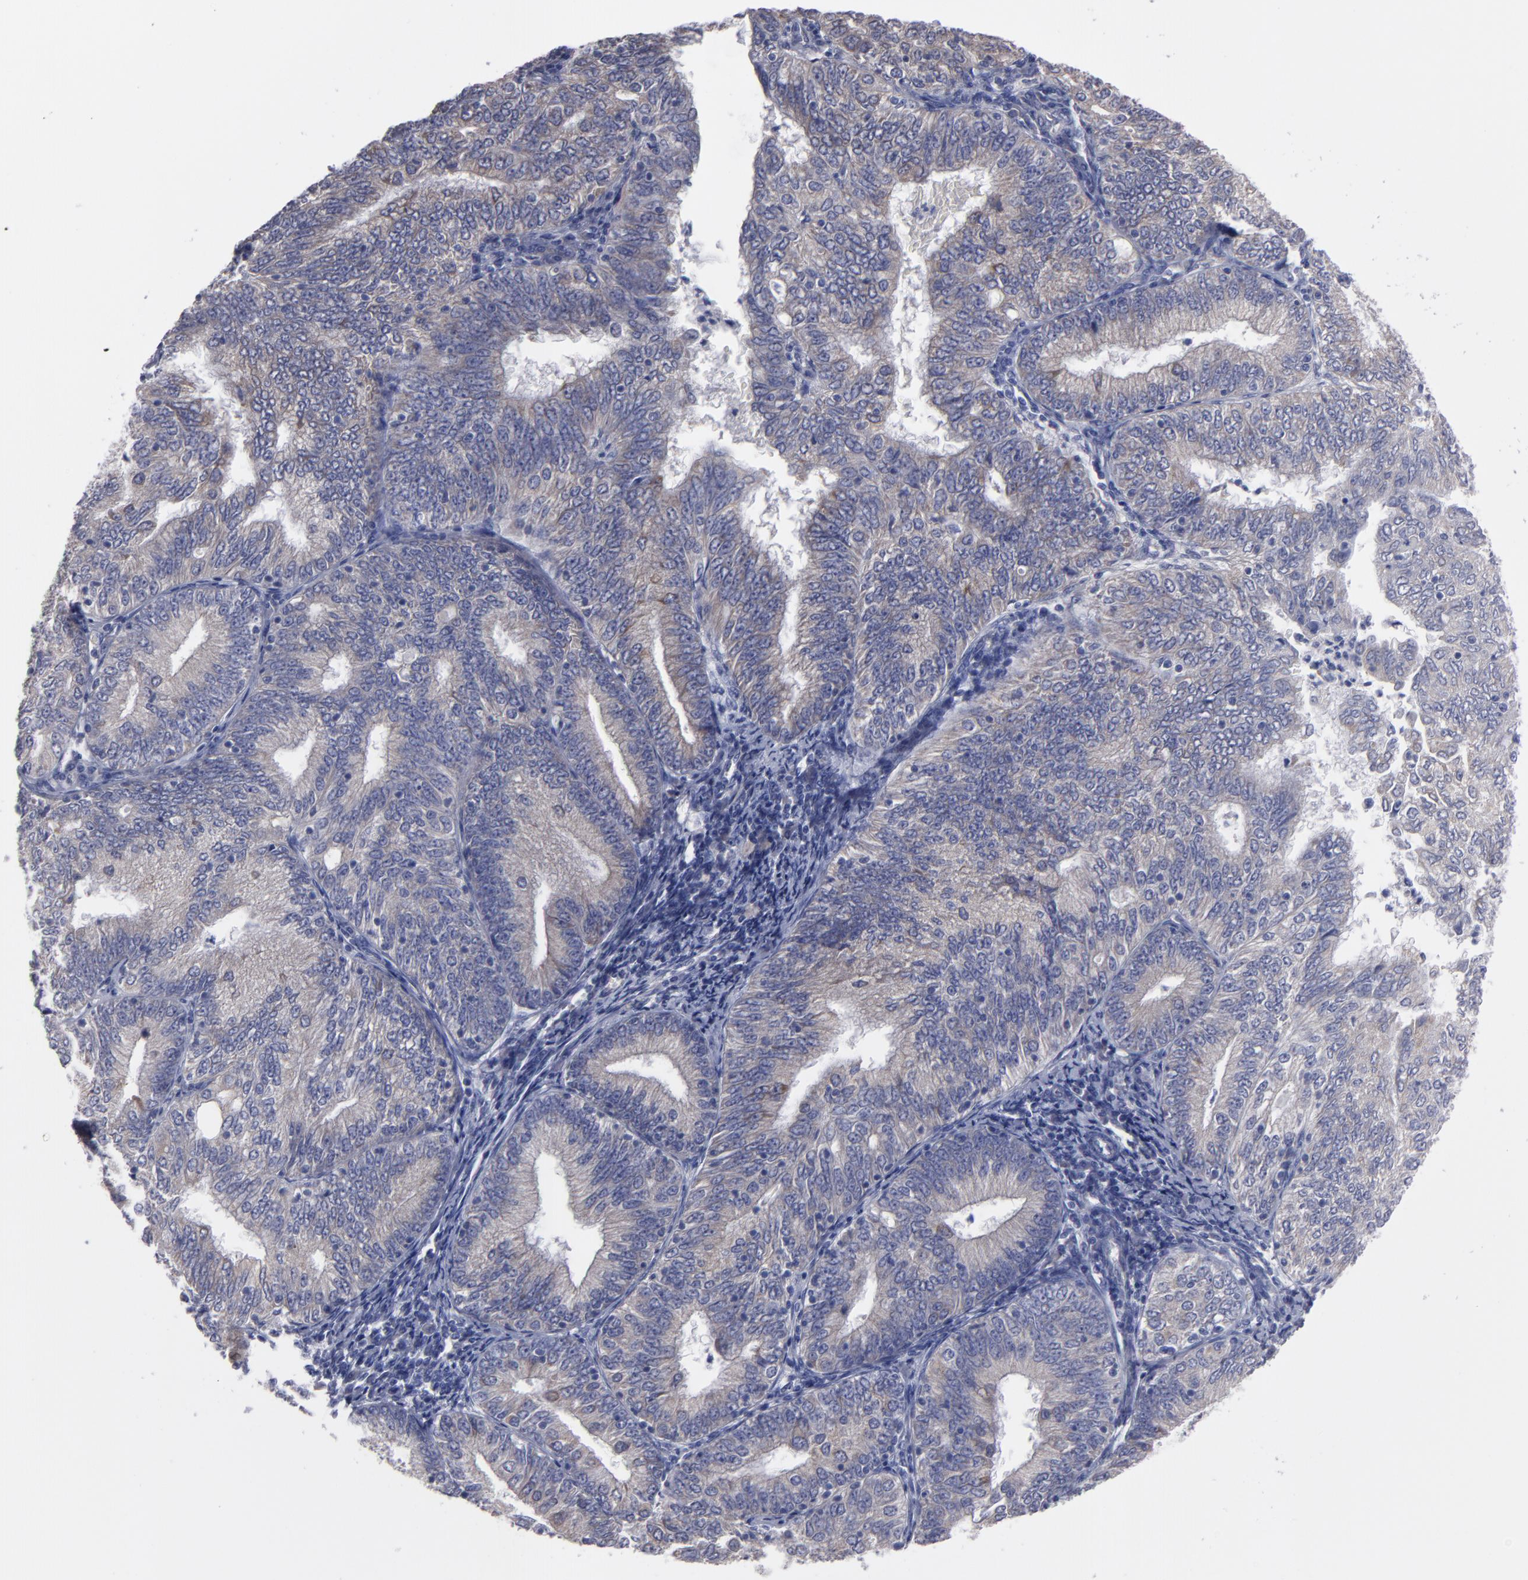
{"staining": {"intensity": "weak", "quantity": "<25%", "location": "cytoplasmic/membranous"}, "tissue": "endometrial cancer", "cell_type": "Tumor cells", "image_type": "cancer", "snomed": [{"axis": "morphology", "description": "Adenocarcinoma, NOS"}, {"axis": "topography", "description": "Endometrium"}], "caption": "Immunohistochemistry micrograph of human adenocarcinoma (endometrial) stained for a protein (brown), which reveals no staining in tumor cells. The staining is performed using DAB brown chromogen with nuclei counter-stained in using hematoxylin.", "gene": "SLMAP", "patient": {"sex": "female", "age": 69}}